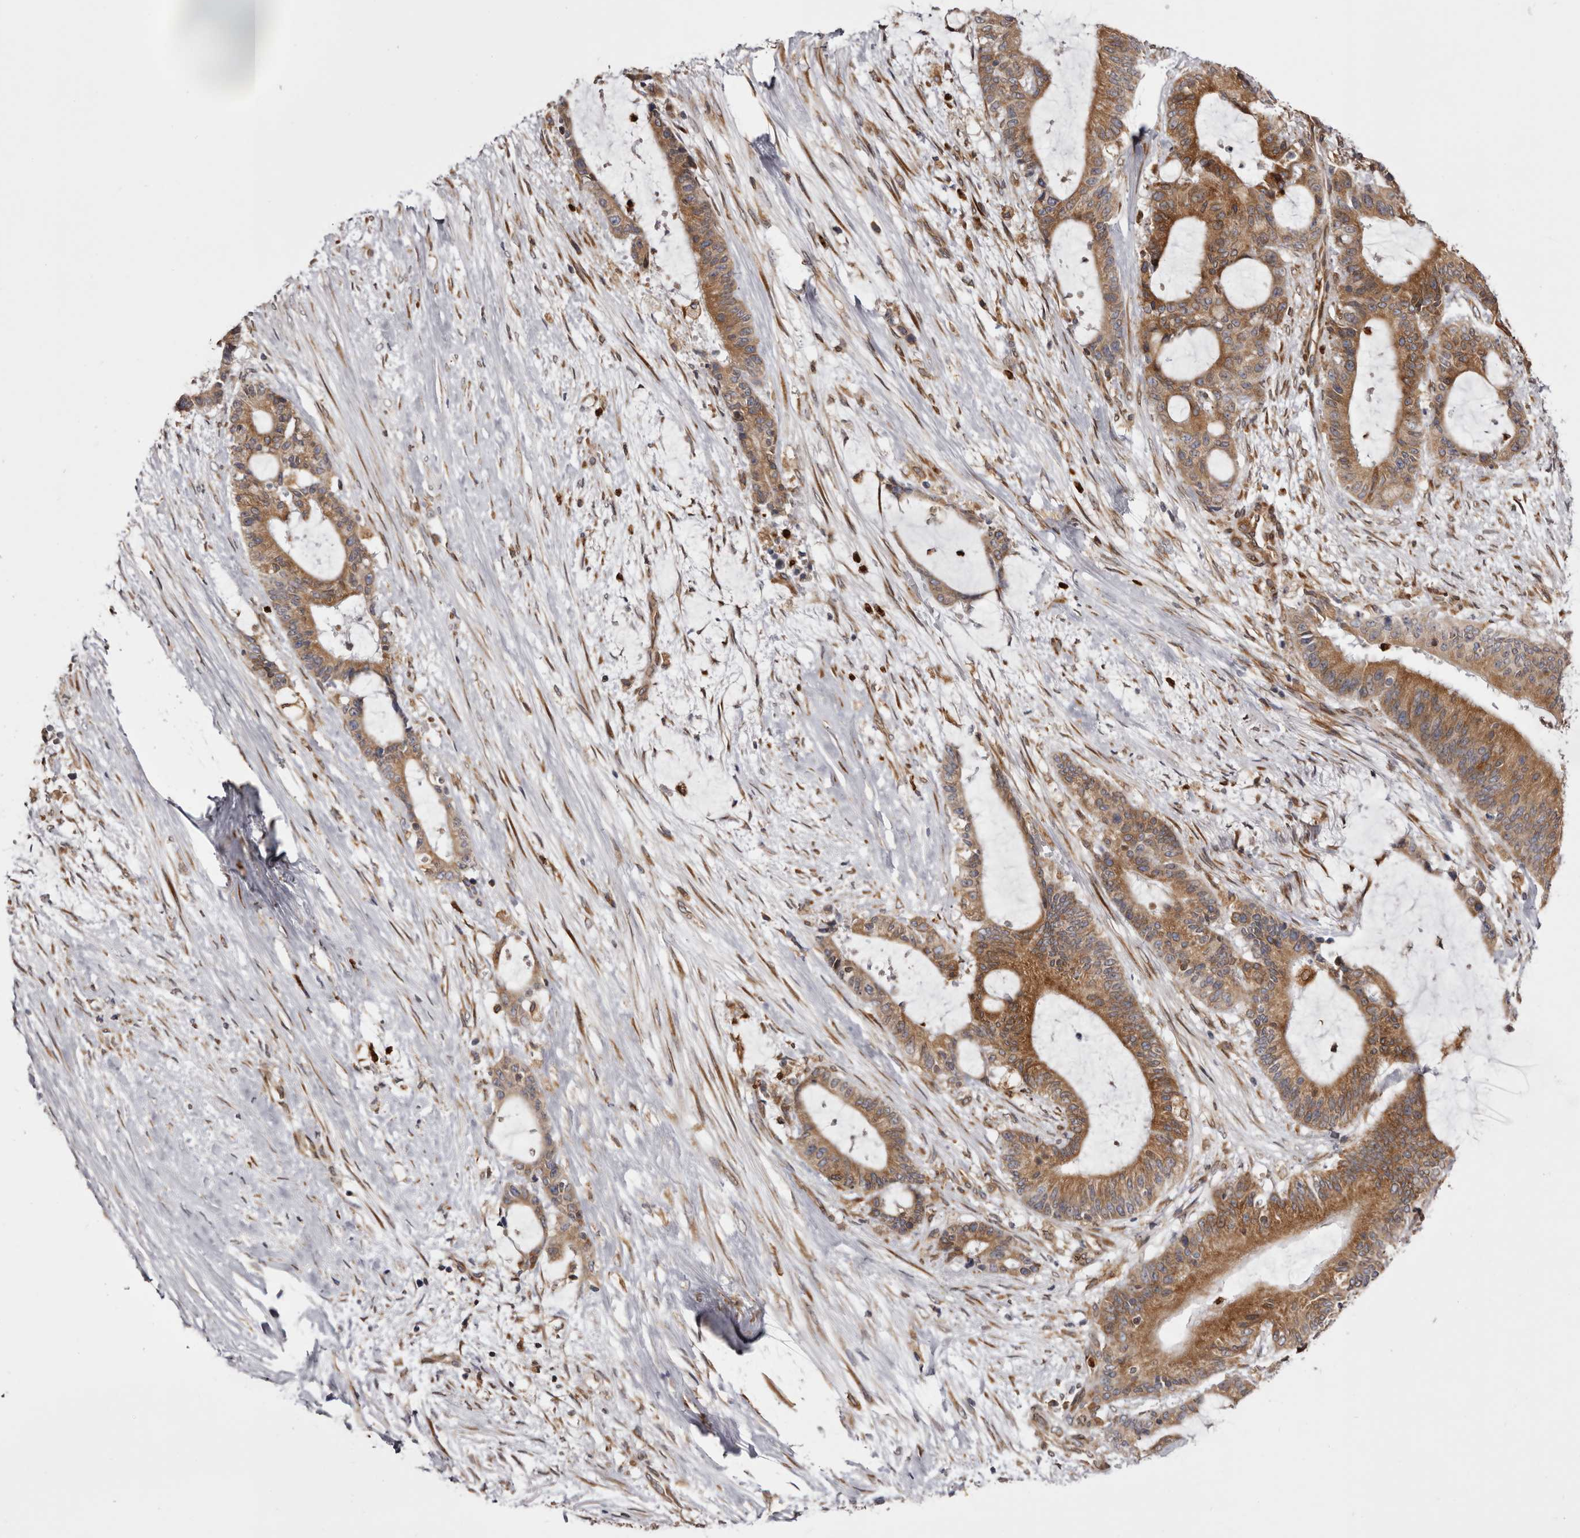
{"staining": {"intensity": "moderate", "quantity": ">75%", "location": "cytoplasmic/membranous"}, "tissue": "liver cancer", "cell_type": "Tumor cells", "image_type": "cancer", "snomed": [{"axis": "morphology", "description": "Normal tissue, NOS"}, {"axis": "morphology", "description": "Cholangiocarcinoma"}, {"axis": "topography", "description": "Liver"}, {"axis": "topography", "description": "Peripheral nerve tissue"}], "caption": "Immunohistochemistry image of neoplastic tissue: liver cancer (cholangiocarcinoma) stained using immunohistochemistry displays medium levels of moderate protein expression localized specifically in the cytoplasmic/membranous of tumor cells, appearing as a cytoplasmic/membranous brown color.", "gene": "C4orf3", "patient": {"sex": "female", "age": 73}}